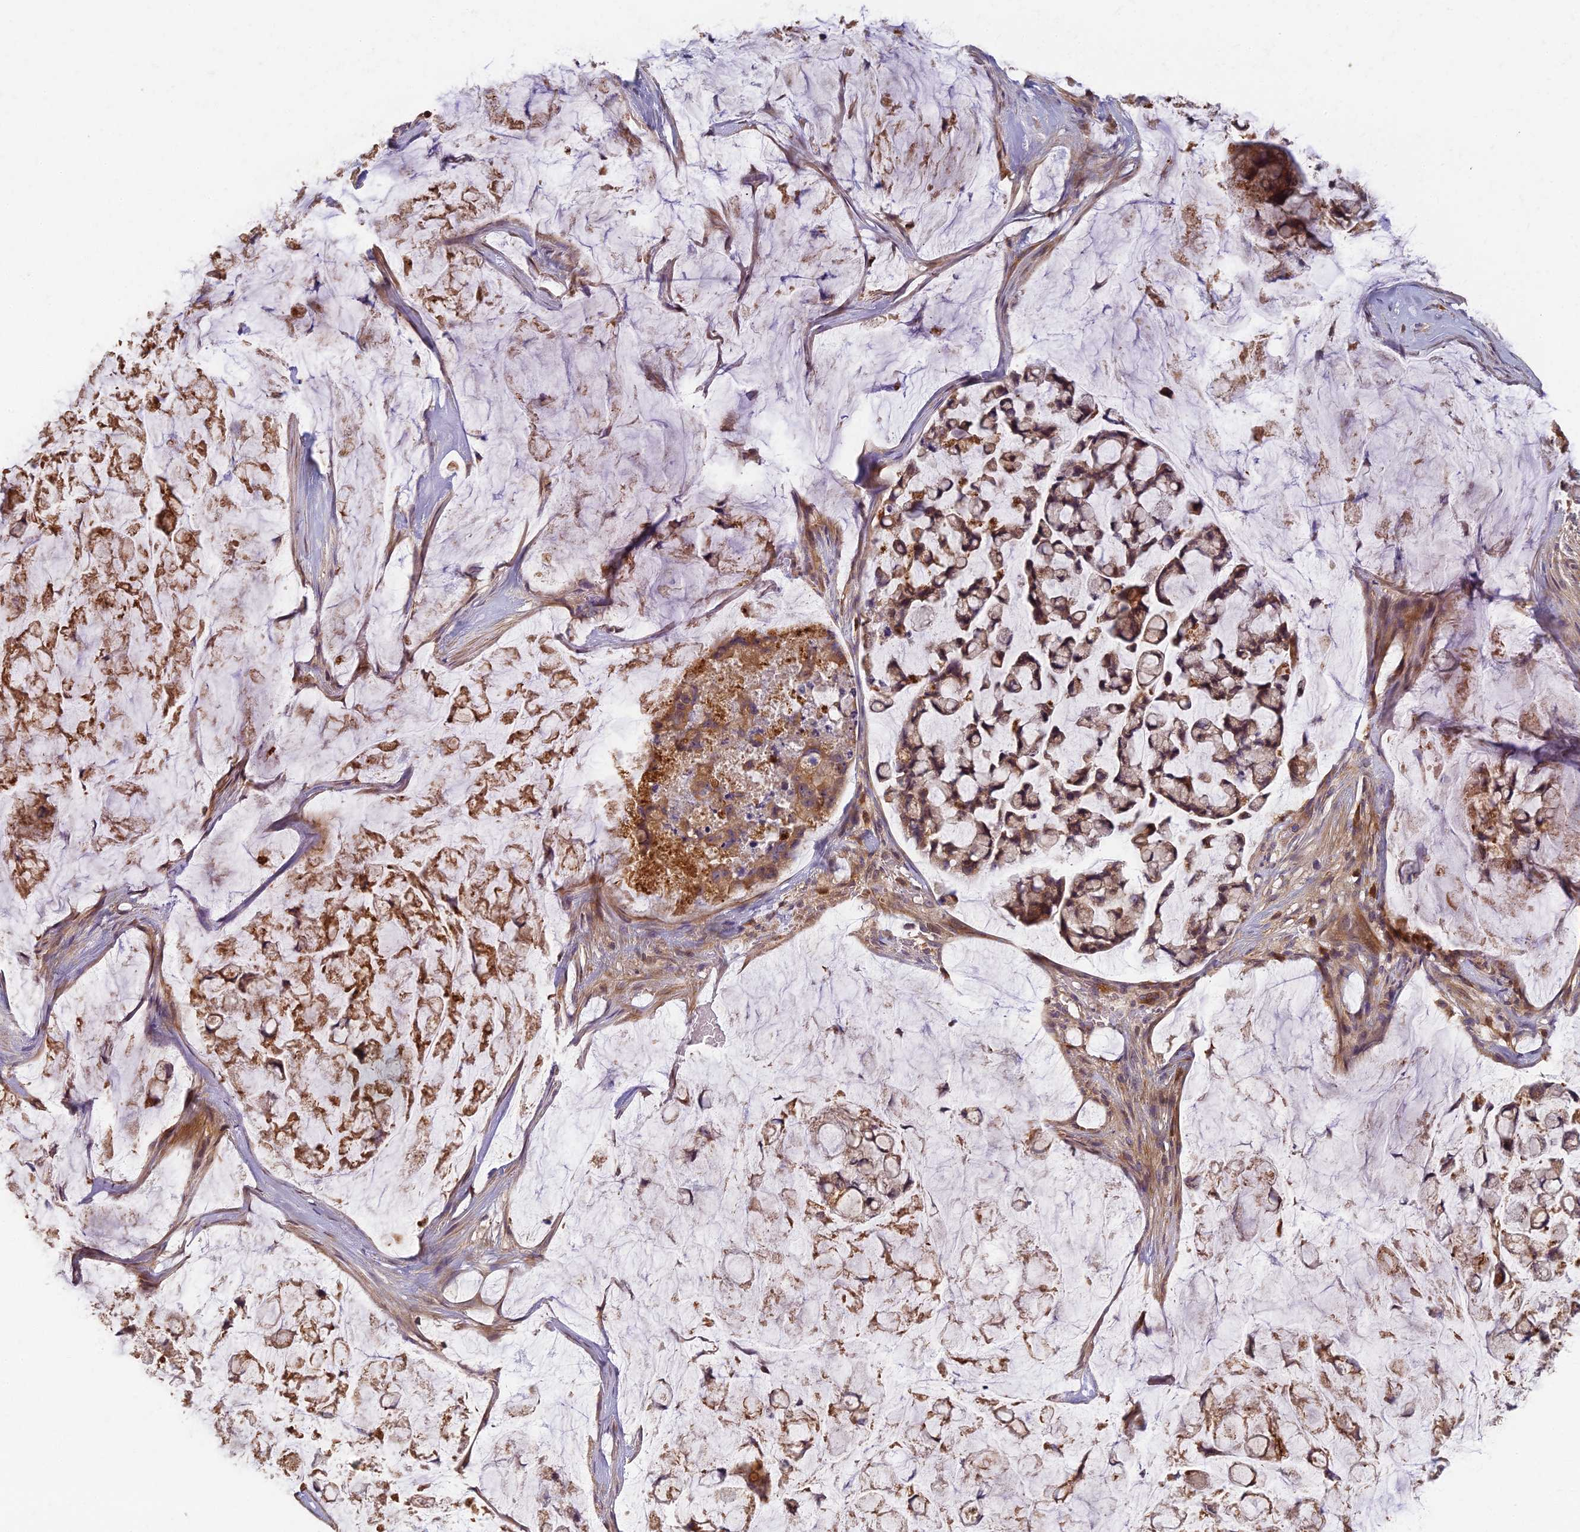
{"staining": {"intensity": "moderate", "quantity": "25%-75%", "location": "cytoplasmic/membranous"}, "tissue": "stomach cancer", "cell_type": "Tumor cells", "image_type": "cancer", "snomed": [{"axis": "morphology", "description": "Adenocarcinoma, NOS"}, {"axis": "topography", "description": "Stomach, lower"}], "caption": "Immunohistochemistry photomicrograph of neoplastic tissue: stomach adenocarcinoma stained using immunohistochemistry (IHC) shows medium levels of moderate protein expression localized specifically in the cytoplasmic/membranous of tumor cells, appearing as a cytoplasmic/membranous brown color.", "gene": "AP4E1", "patient": {"sex": "male", "age": 67}}